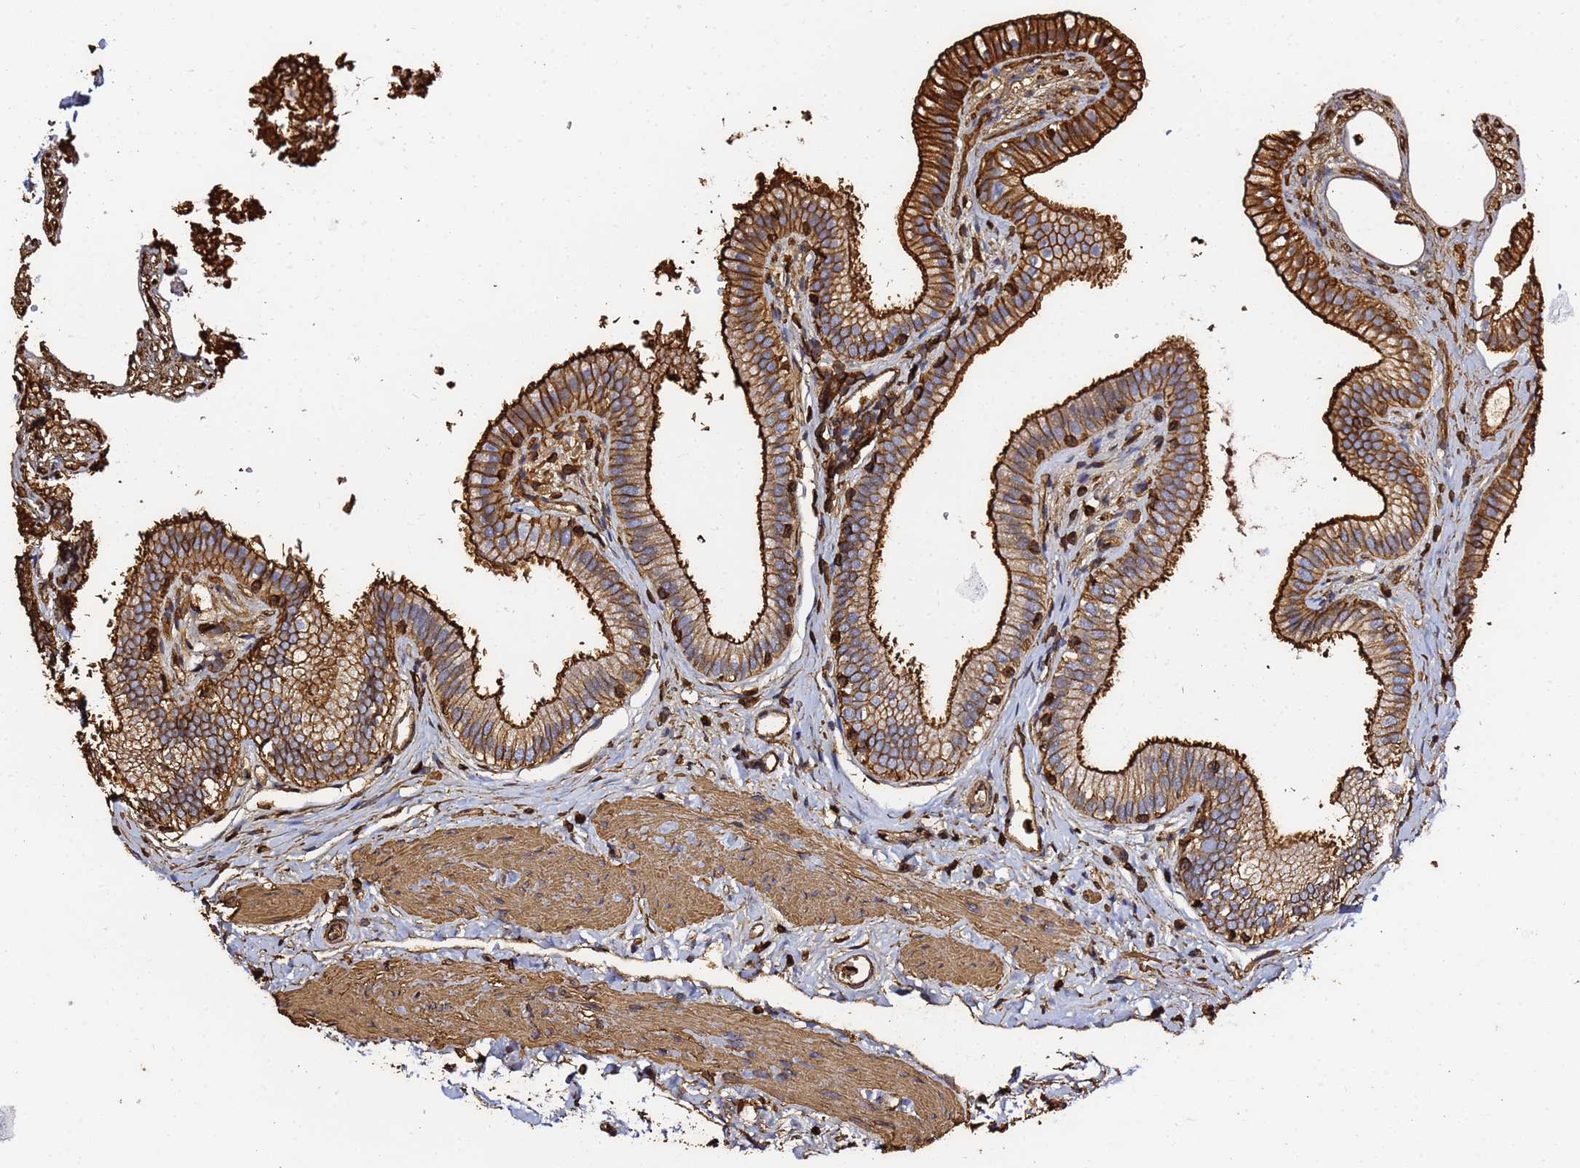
{"staining": {"intensity": "strong", "quantity": ">75%", "location": "cytoplasmic/membranous"}, "tissue": "gallbladder", "cell_type": "Glandular cells", "image_type": "normal", "snomed": [{"axis": "morphology", "description": "Normal tissue, NOS"}, {"axis": "topography", "description": "Gallbladder"}], "caption": "Approximately >75% of glandular cells in normal gallbladder display strong cytoplasmic/membranous protein staining as visualized by brown immunohistochemical staining.", "gene": "ACTA1", "patient": {"sex": "female", "age": 54}}